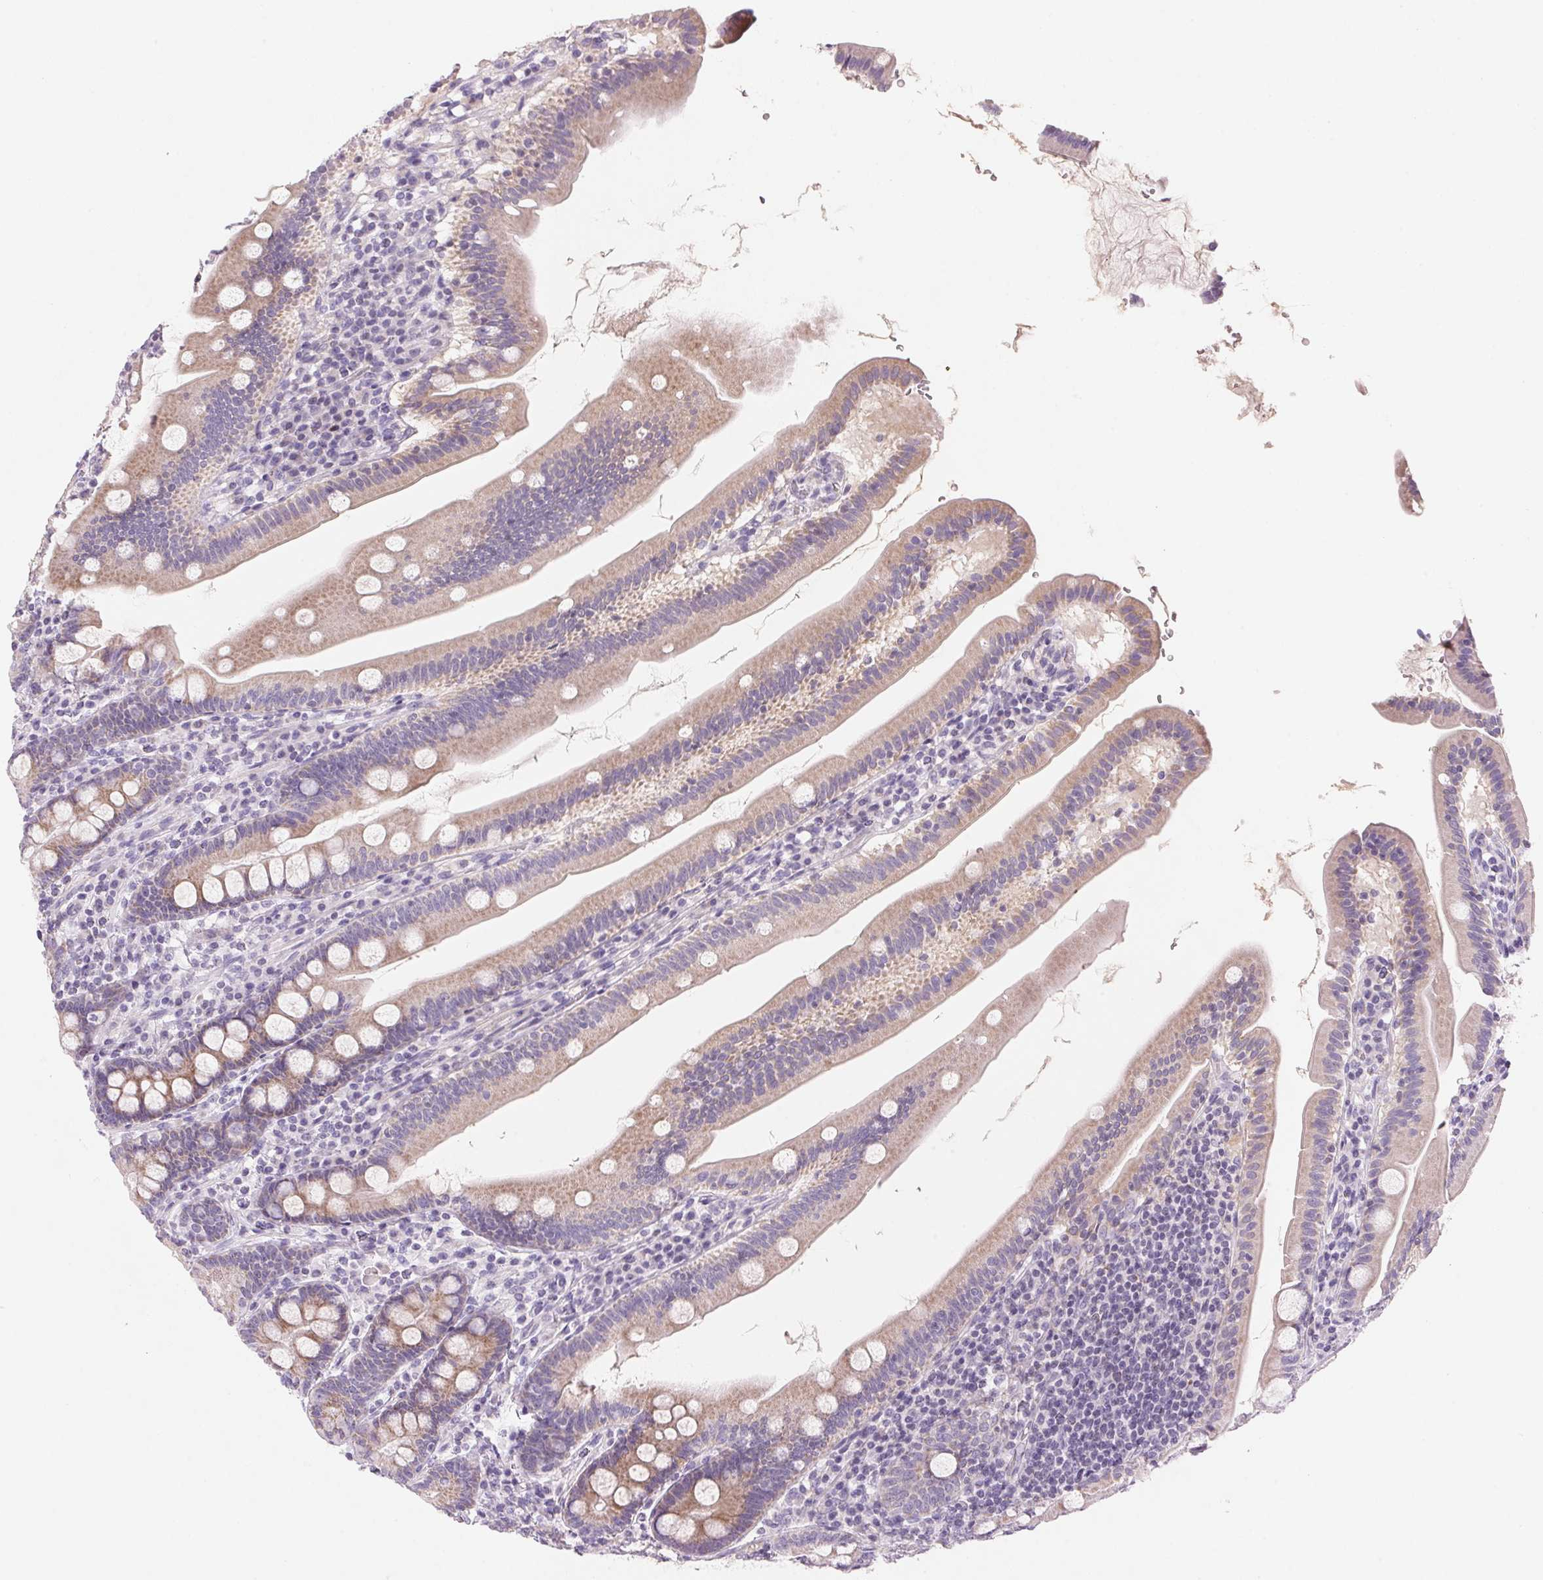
{"staining": {"intensity": "moderate", "quantity": ">75%", "location": "cytoplasmic/membranous"}, "tissue": "duodenum", "cell_type": "Glandular cells", "image_type": "normal", "snomed": [{"axis": "morphology", "description": "Normal tissue, NOS"}, {"axis": "topography", "description": "Duodenum"}], "caption": "High-power microscopy captured an immunohistochemistry (IHC) image of benign duodenum, revealing moderate cytoplasmic/membranous staining in about >75% of glandular cells.", "gene": "CYP11B1", "patient": {"sex": "female", "age": 67}}